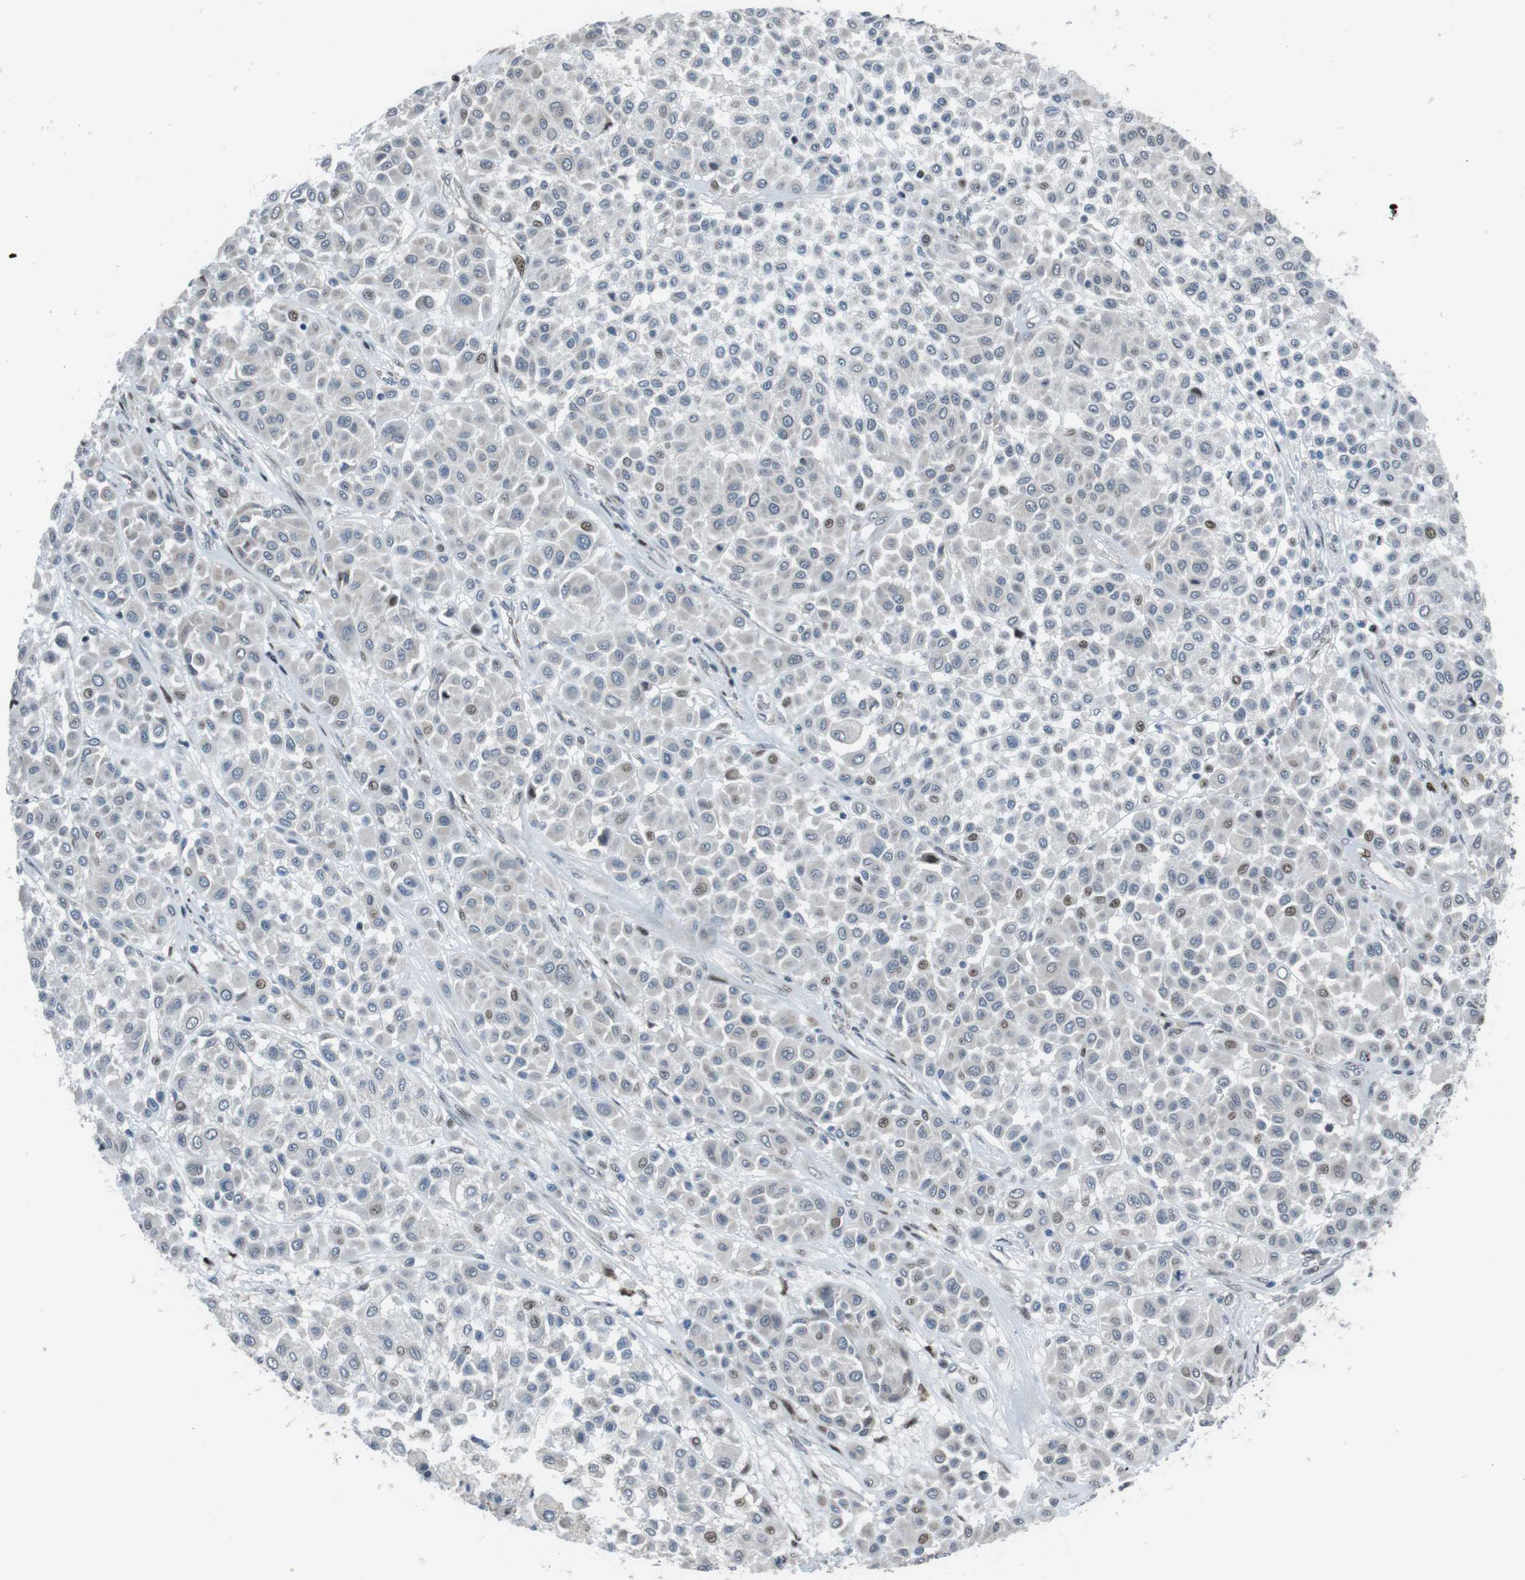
{"staining": {"intensity": "moderate", "quantity": "<25%", "location": "nuclear"}, "tissue": "melanoma", "cell_type": "Tumor cells", "image_type": "cancer", "snomed": [{"axis": "morphology", "description": "Malignant melanoma, Metastatic site"}, {"axis": "topography", "description": "Soft tissue"}], "caption": "Moderate nuclear protein staining is present in about <25% of tumor cells in malignant melanoma (metastatic site). (brown staining indicates protein expression, while blue staining denotes nuclei).", "gene": "PBRM1", "patient": {"sex": "male", "age": 41}}